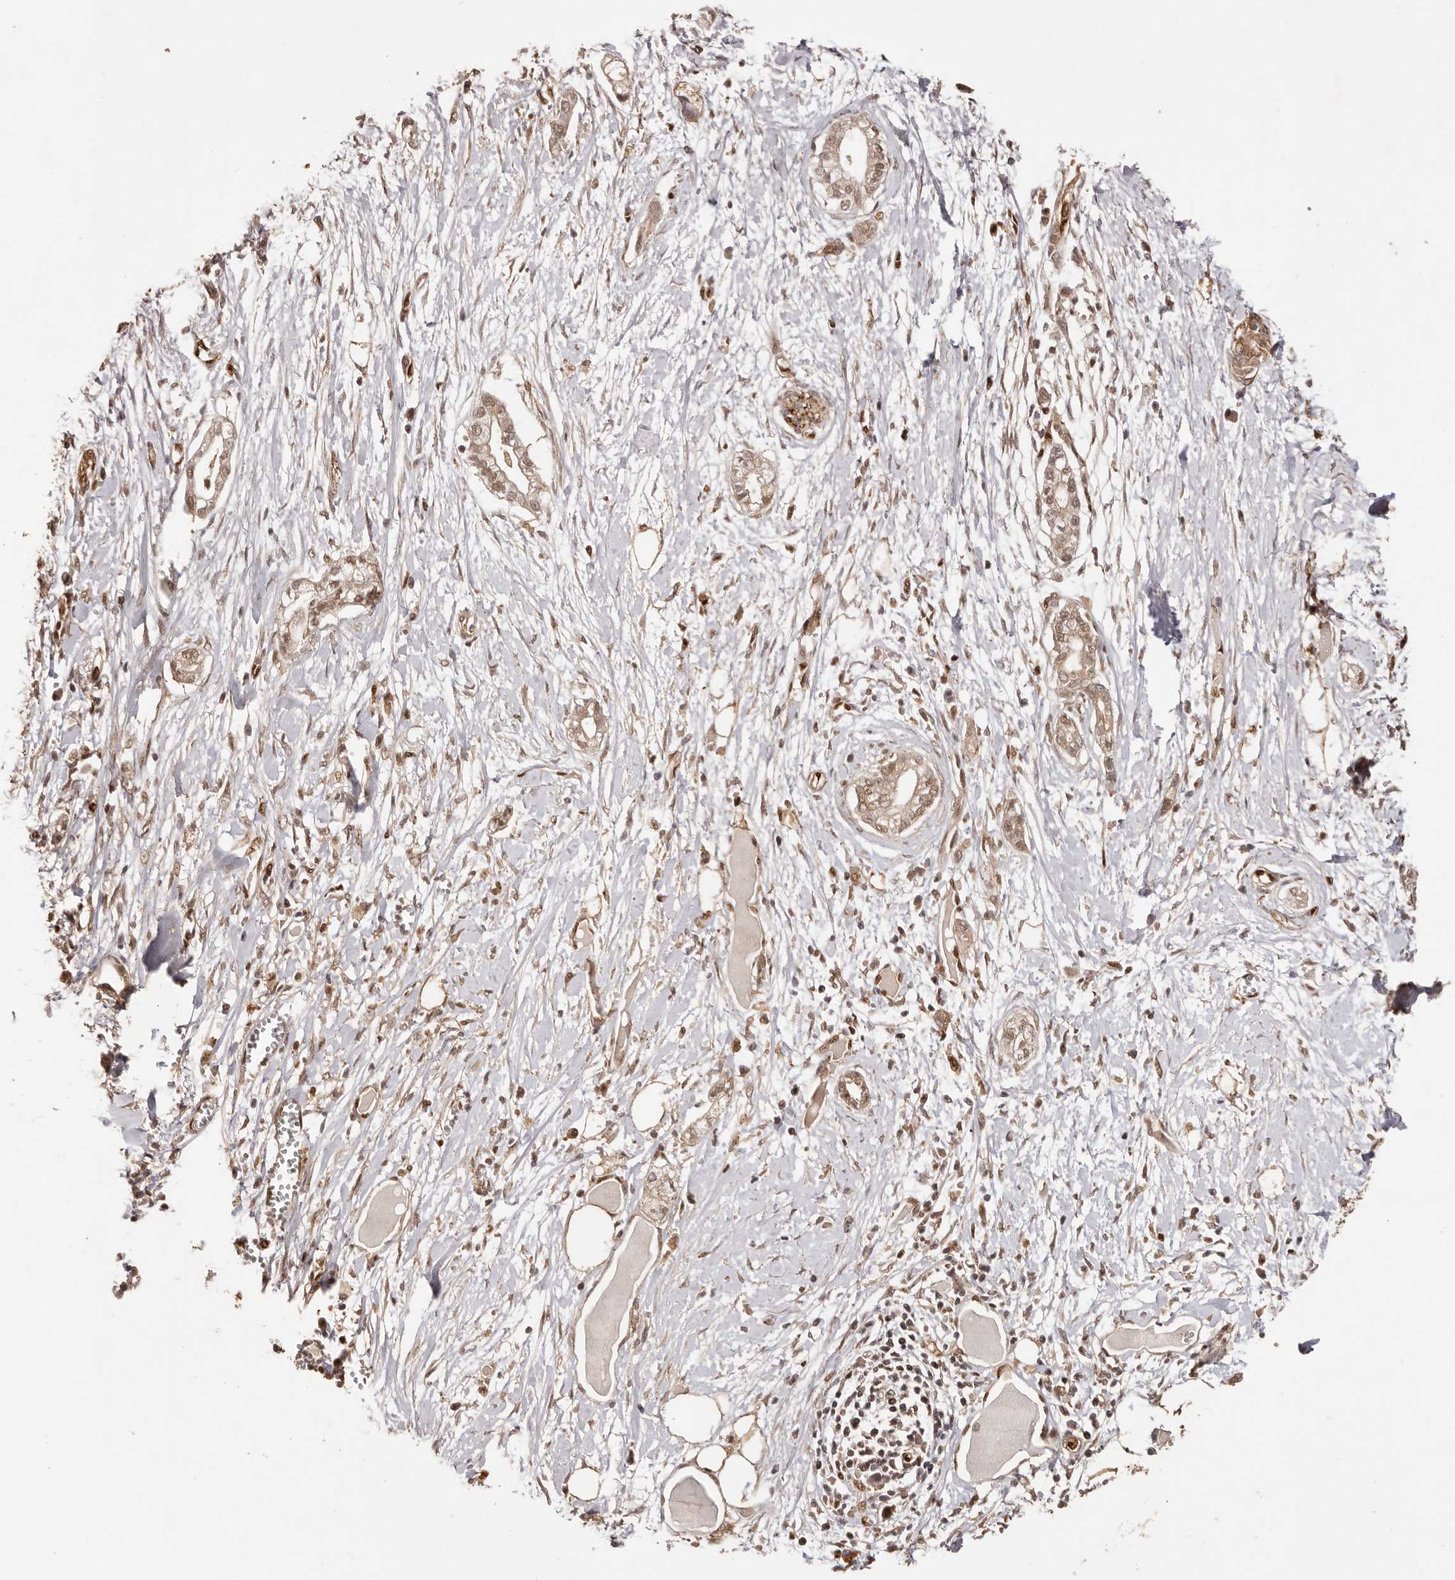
{"staining": {"intensity": "weak", "quantity": ">75%", "location": "cytoplasmic/membranous,nuclear"}, "tissue": "pancreatic cancer", "cell_type": "Tumor cells", "image_type": "cancer", "snomed": [{"axis": "morphology", "description": "Adenocarcinoma, NOS"}, {"axis": "topography", "description": "Pancreas"}], "caption": "Pancreatic cancer stained with IHC displays weak cytoplasmic/membranous and nuclear expression in about >75% of tumor cells.", "gene": "UBR2", "patient": {"sex": "male", "age": 68}}